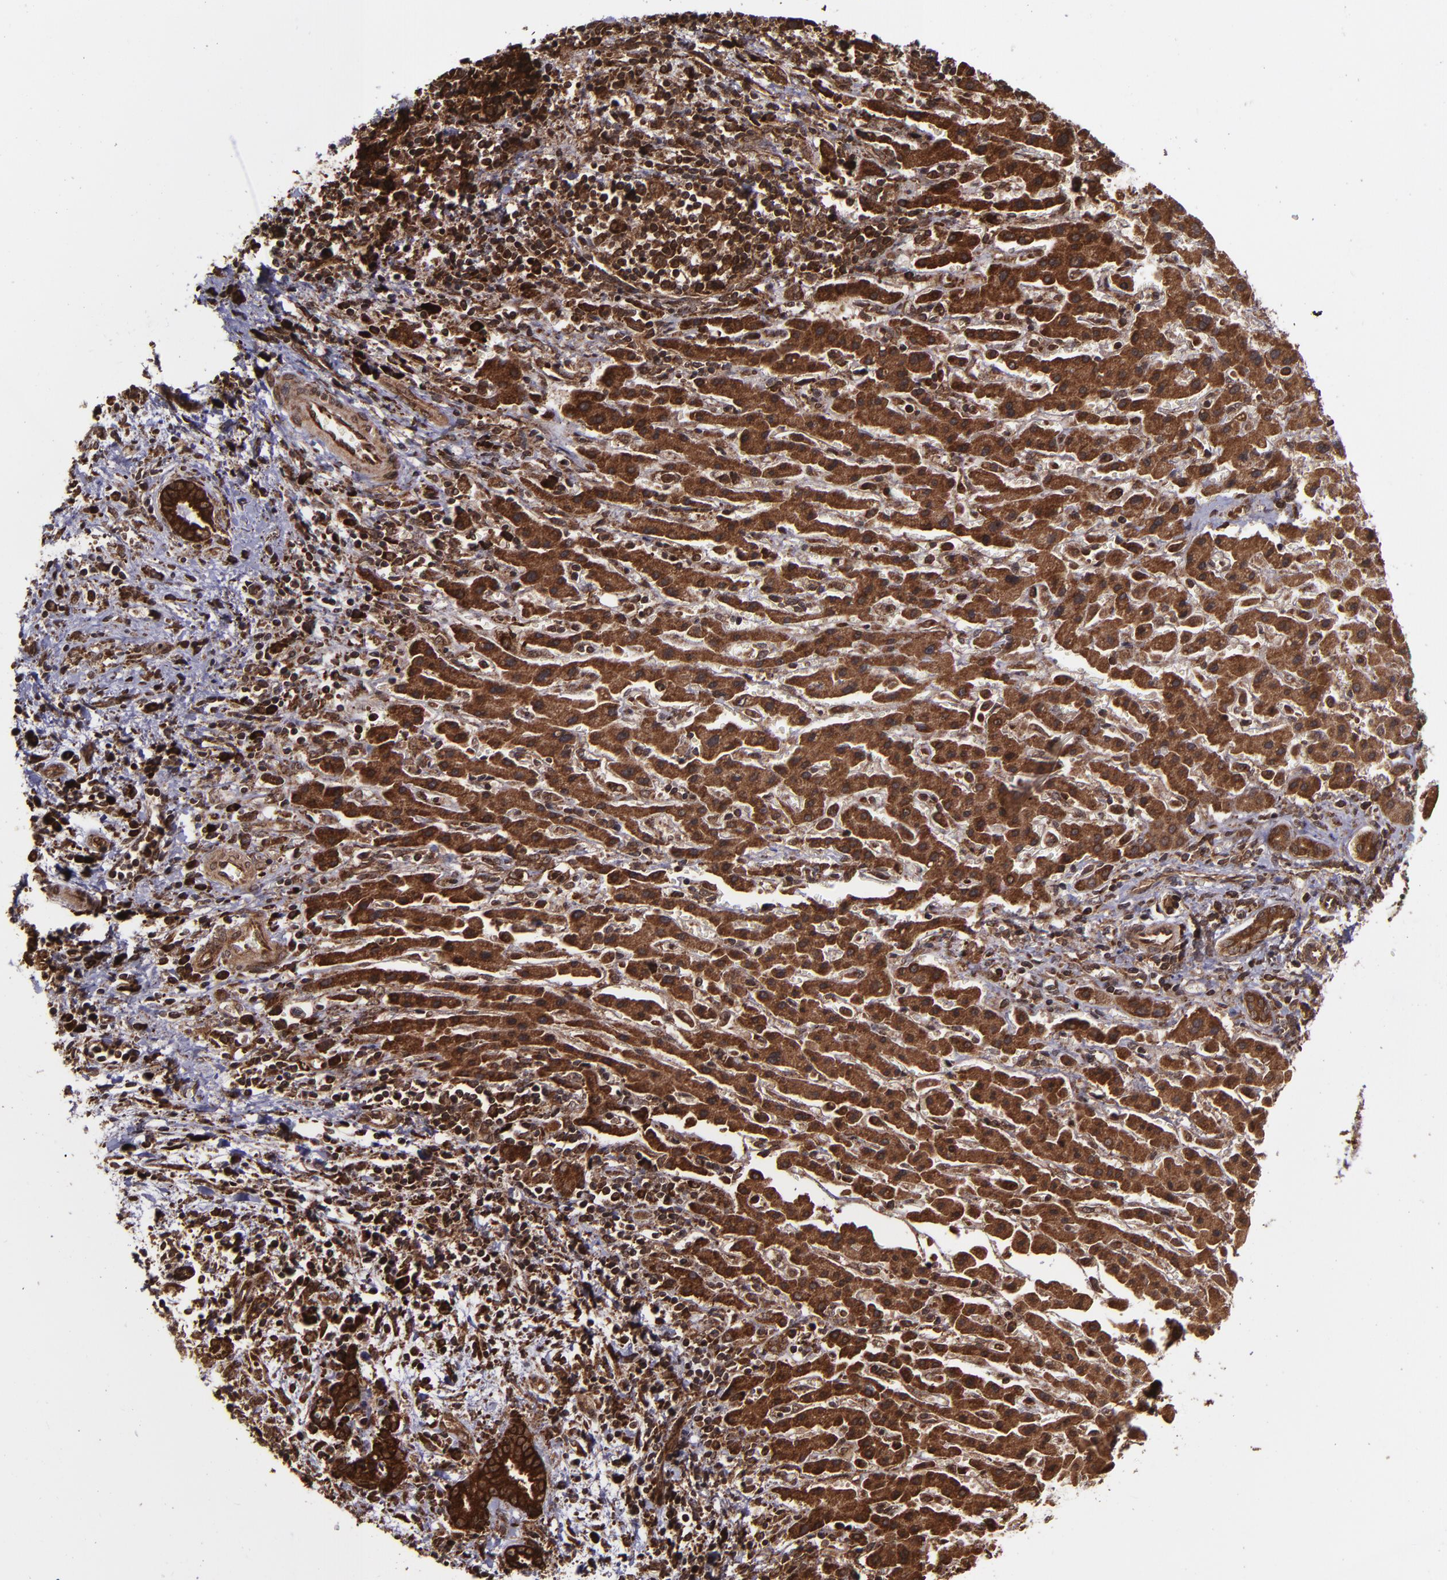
{"staining": {"intensity": "strong", "quantity": ">75%", "location": "cytoplasmic/membranous,nuclear"}, "tissue": "liver cancer", "cell_type": "Tumor cells", "image_type": "cancer", "snomed": [{"axis": "morphology", "description": "Cholangiocarcinoma"}, {"axis": "topography", "description": "Liver"}], "caption": "Protein expression analysis of liver cancer exhibits strong cytoplasmic/membranous and nuclear positivity in about >75% of tumor cells.", "gene": "EIF4ENIF1", "patient": {"sex": "male", "age": 57}}